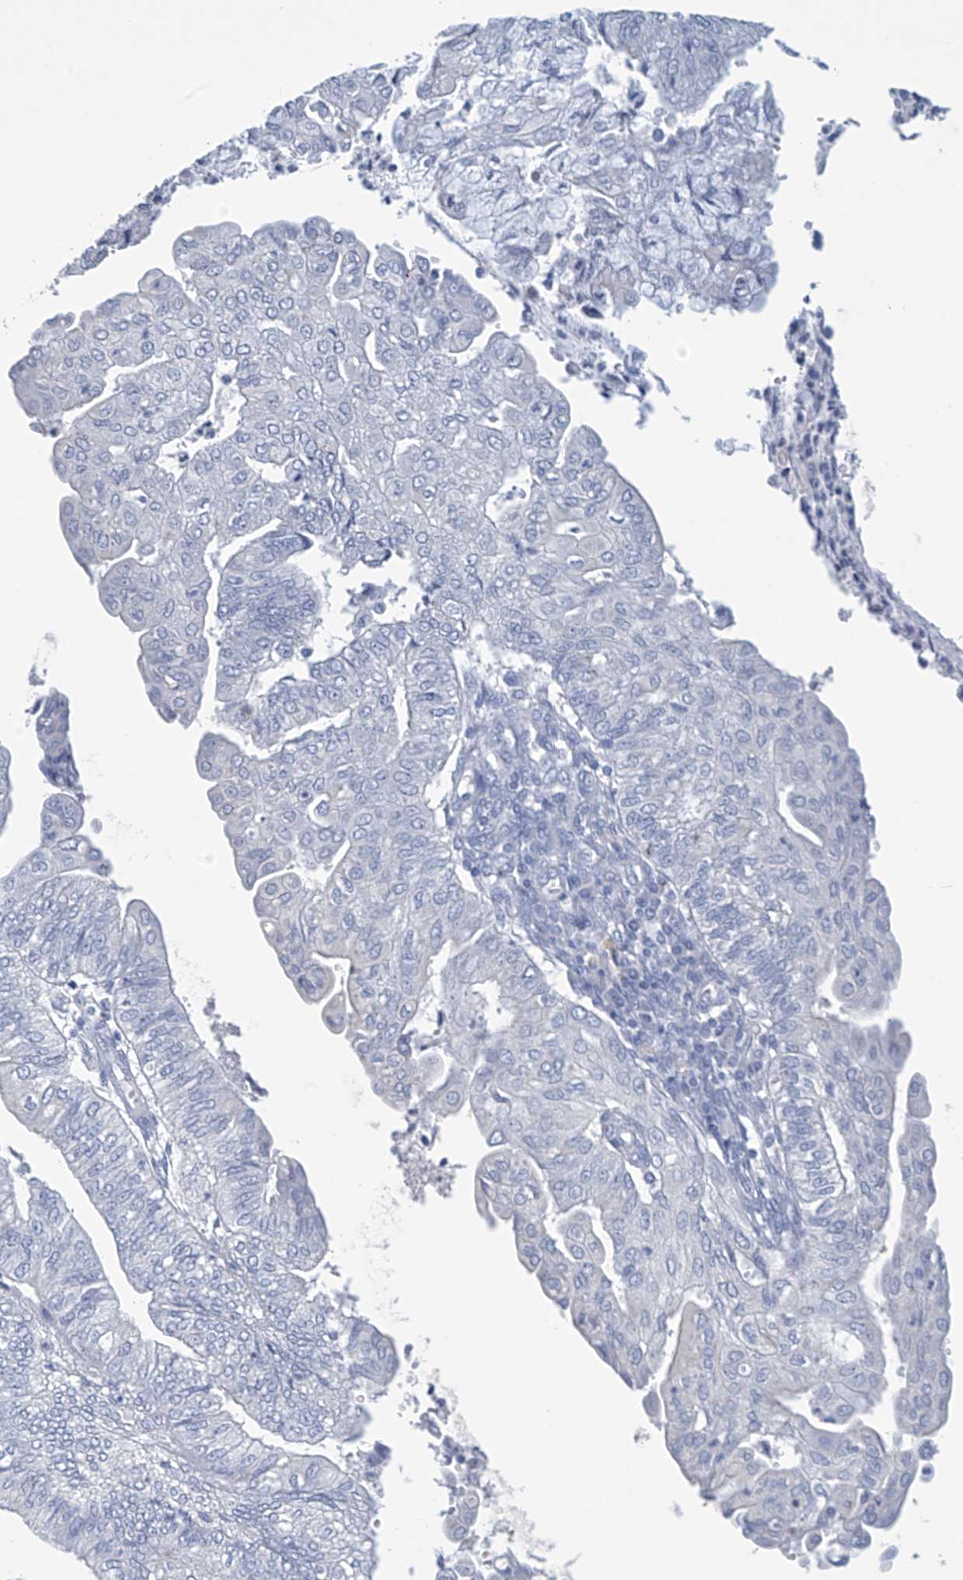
{"staining": {"intensity": "negative", "quantity": "none", "location": "none"}, "tissue": "endometrial cancer", "cell_type": "Tumor cells", "image_type": "cancer", "snomed": [{"axis": "morphology", "description": "Adenocarcinoma, NOS"}, {"axis": "topography", "description": "Endometrium"}], "caption": "DAB (3,3'-diaminobenzidine) immunohistochemical staining of human endometrial cancer (adenocarcinoma) demonstrates no significant staining in tumor cells.", "gene": "DSP", "patient": {"sex": "female", "age": 59}}